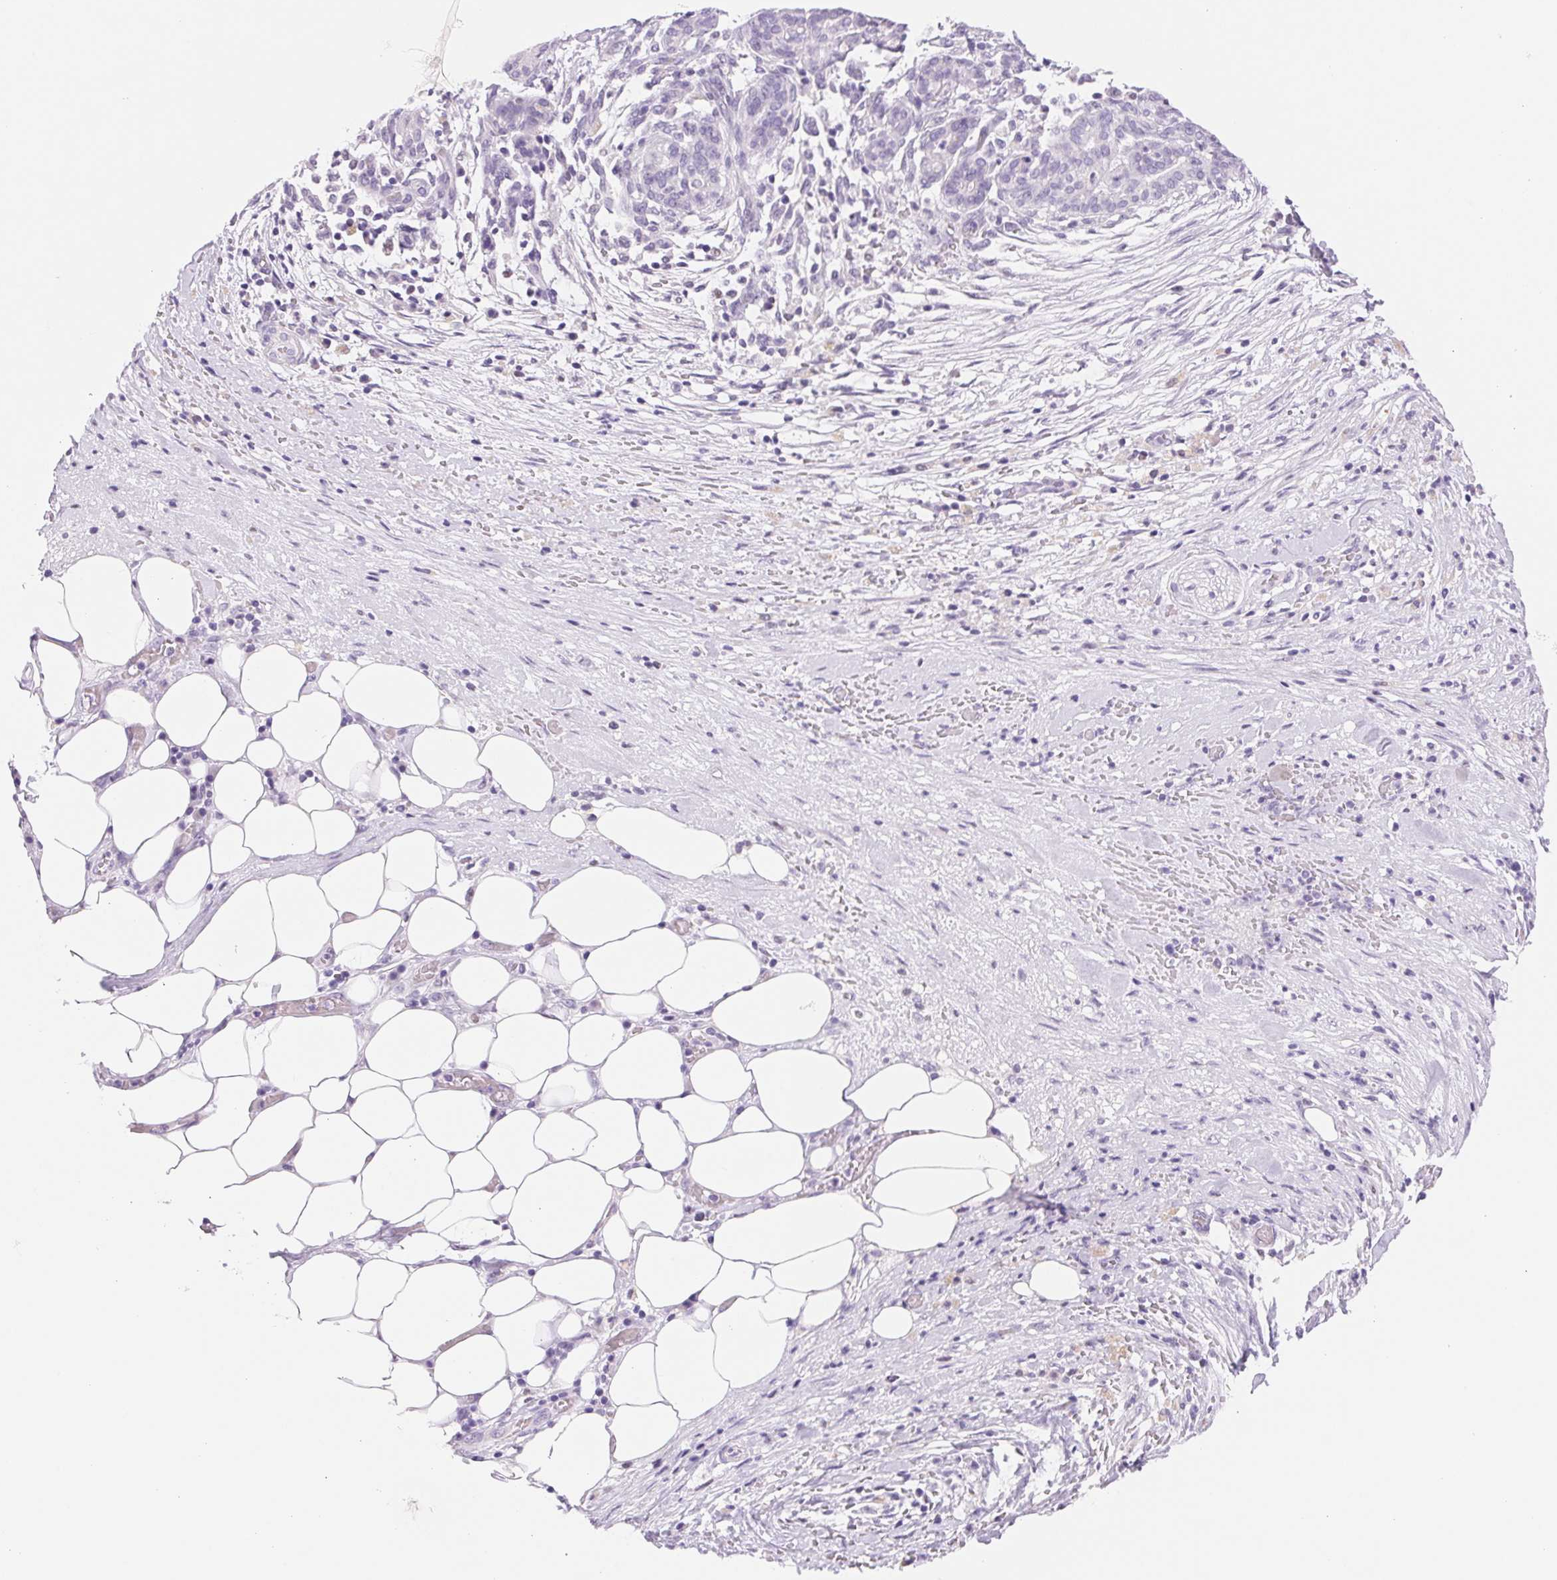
{"staining": {"intensity": "negative", "quantity": "none", "location": "none"}, "tissue": "pancreatic cancer", "cell_type": "Tumor cells", "image_type": "cancer", "snomed": [{"axis": "morphology", "description": "Adenocarcinoma, NOS"}, {"axis": "topography", "description": "Pancreas"}], "caption": "IHC image of neoplastic tissue: human pancreatic cancer stained with DAB (3,3'-diaminobenzidine) reveals no significant protein expression in tumor cells.", "gene": "ASGR2", "patient": {"sex": "male", "age": 44}}